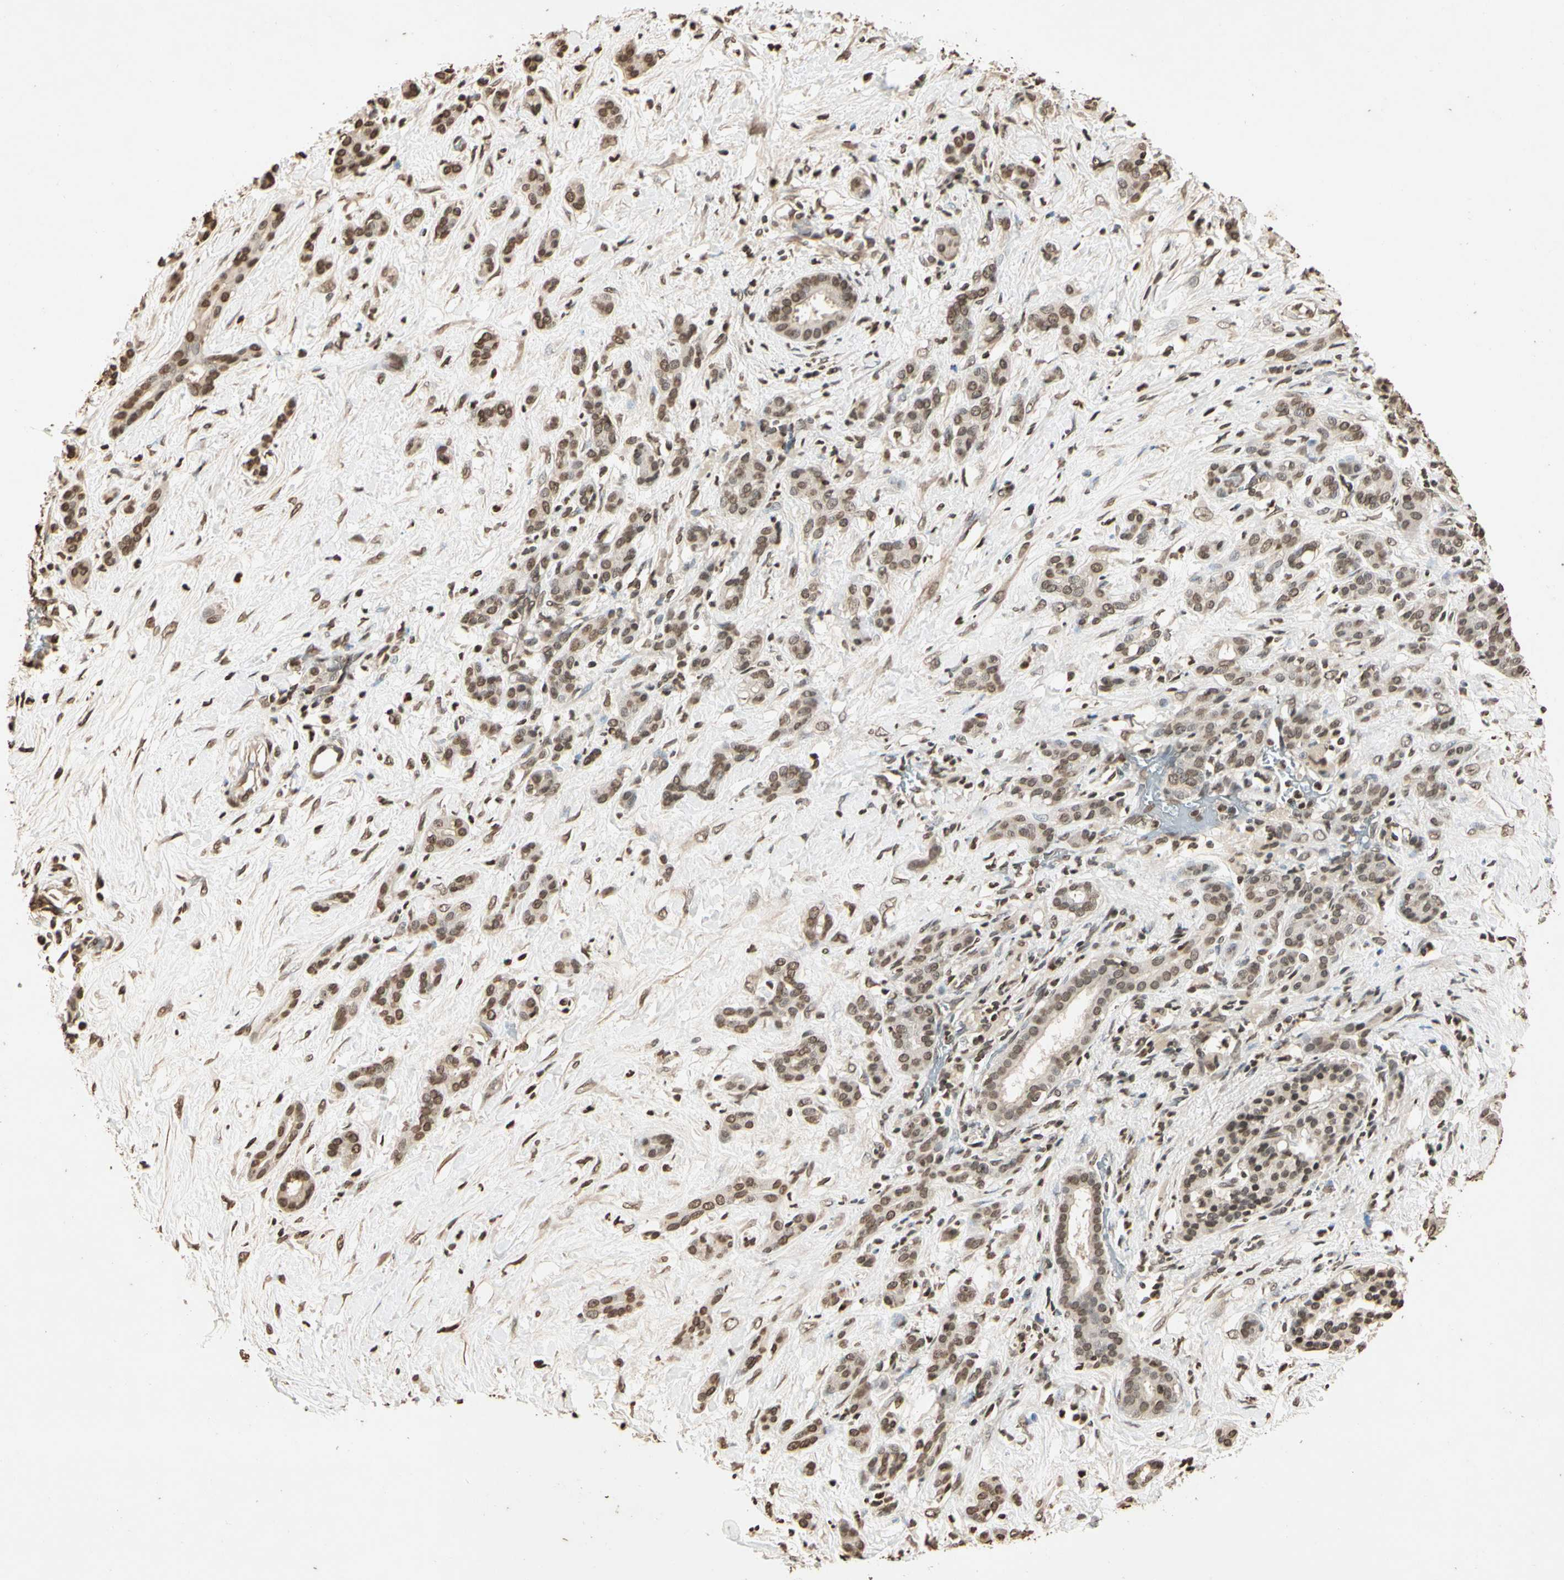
{"staining": {"intensity": "weak", "quantity": "25%-75%", "location": "nuclear"}, "tissue": "pancreatic cancer", "cell_type": "Tumor cells", "image_type": "cancer", "snomed": [{"axis": "morphology", "description": "Adenocarcinoma, NOS"}, {"axis": "topography", "description": "Pancreas"}], "caption": "Tumor cells display weak nuclear staining in approximately 25%-75% of cells in pancreatic cancer (adenocarcinoma).", "gene": "TOP1", "patient": {"sex": "male", "age": 41}}